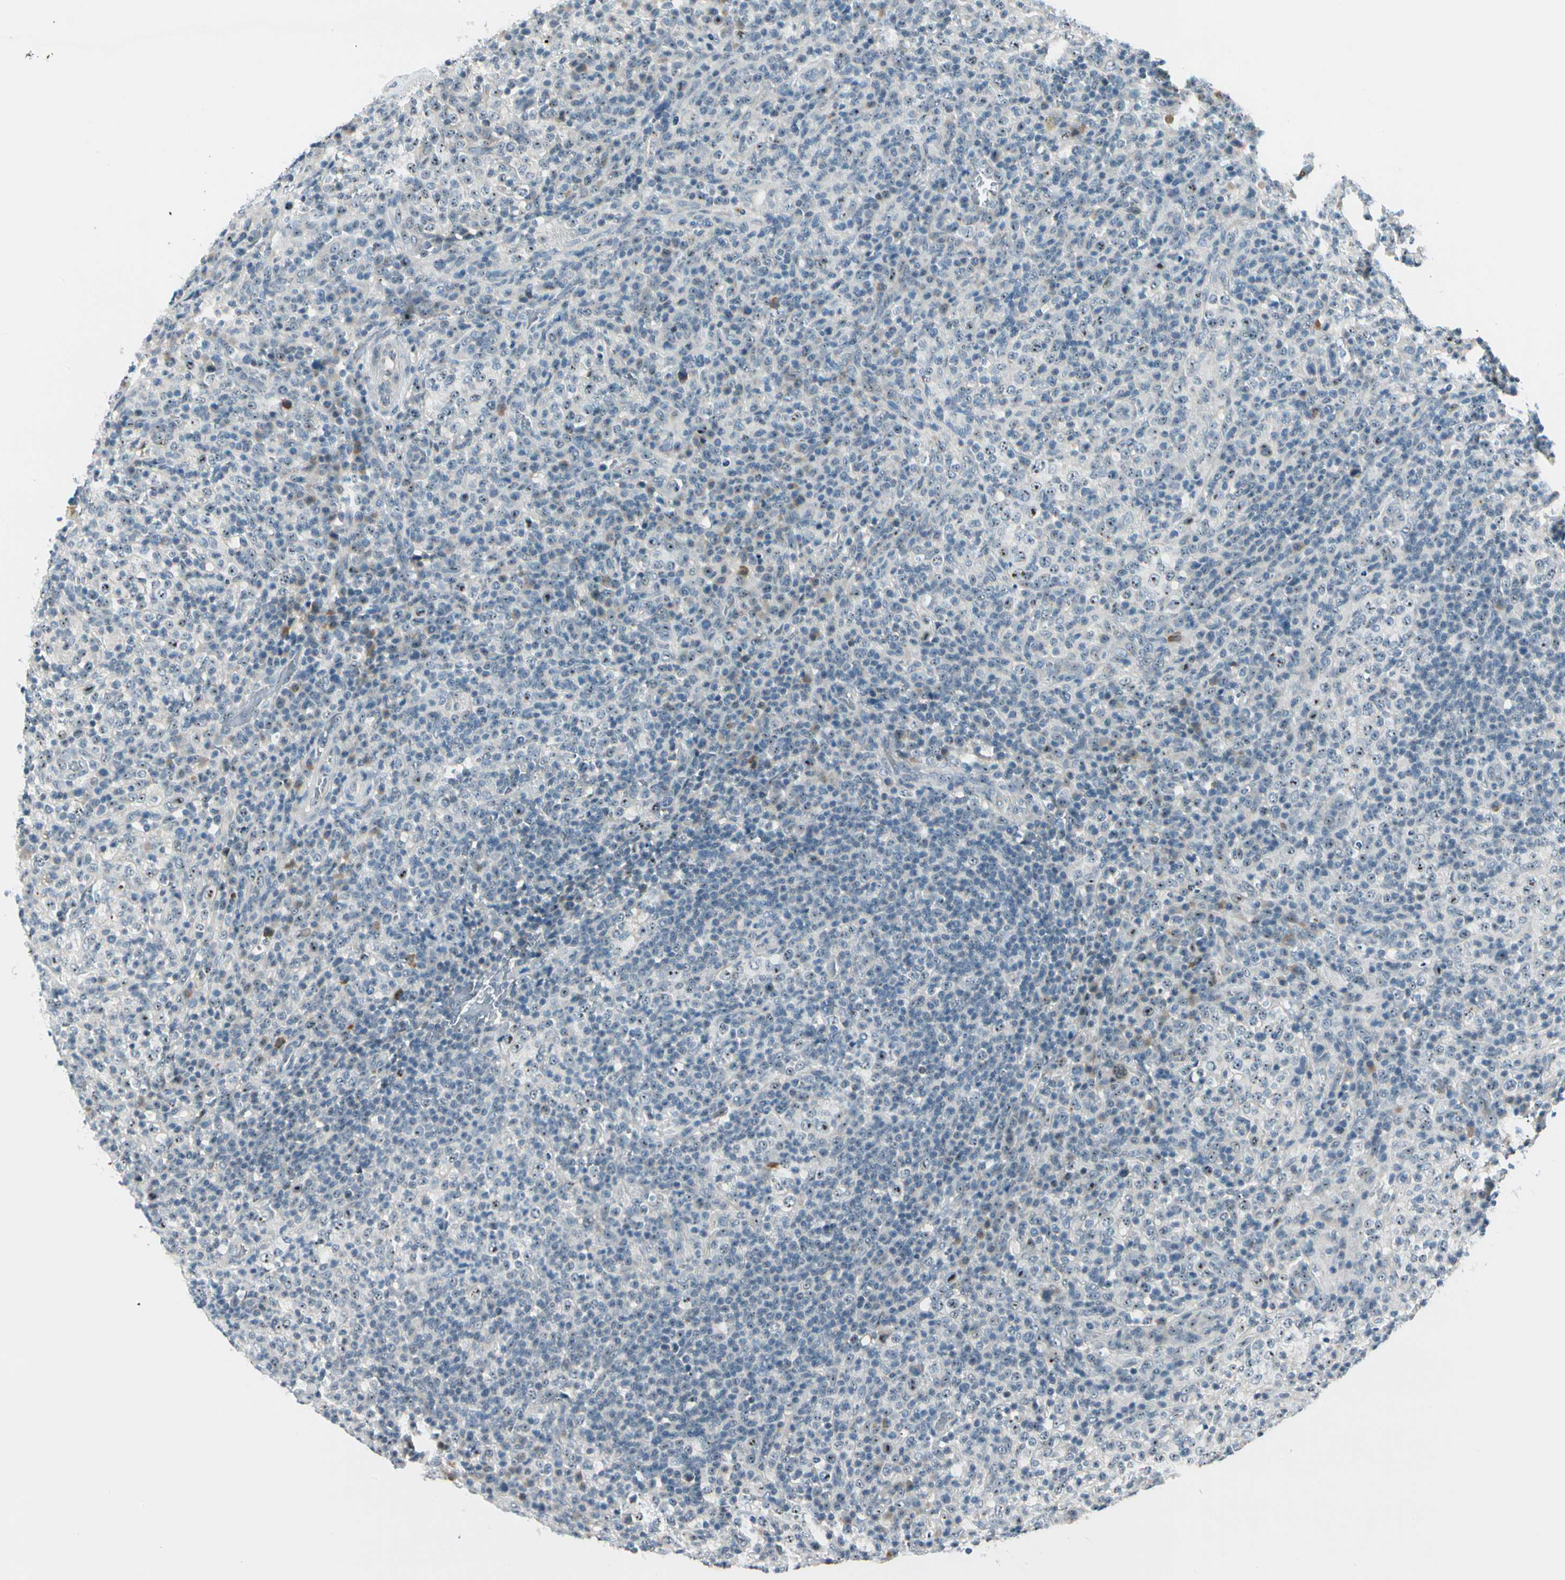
{"staining": {"intensity": "weak", "quantity": "25%-75%", "location": "nuclear"}, "tissue": "lymphoma", "cell_type": "Tumor cells", "image_type": "cancer", "snomed": [{"axis": "morphology", "description": "Malignant lymphoma, non-Hodgkin's type, High grade"}, {"axis": "topography", "description": "Lymph node"}], "caption": "Protein expression analysis of human lymphoma reveals weak nuclear positivity in about 25%-75% of tumor cells. (brown staining indicates protein expression, while blue staining denotes nuclei).", "gene": "ZSCAN1", "patient": {"sex": "female", "age": 76}}